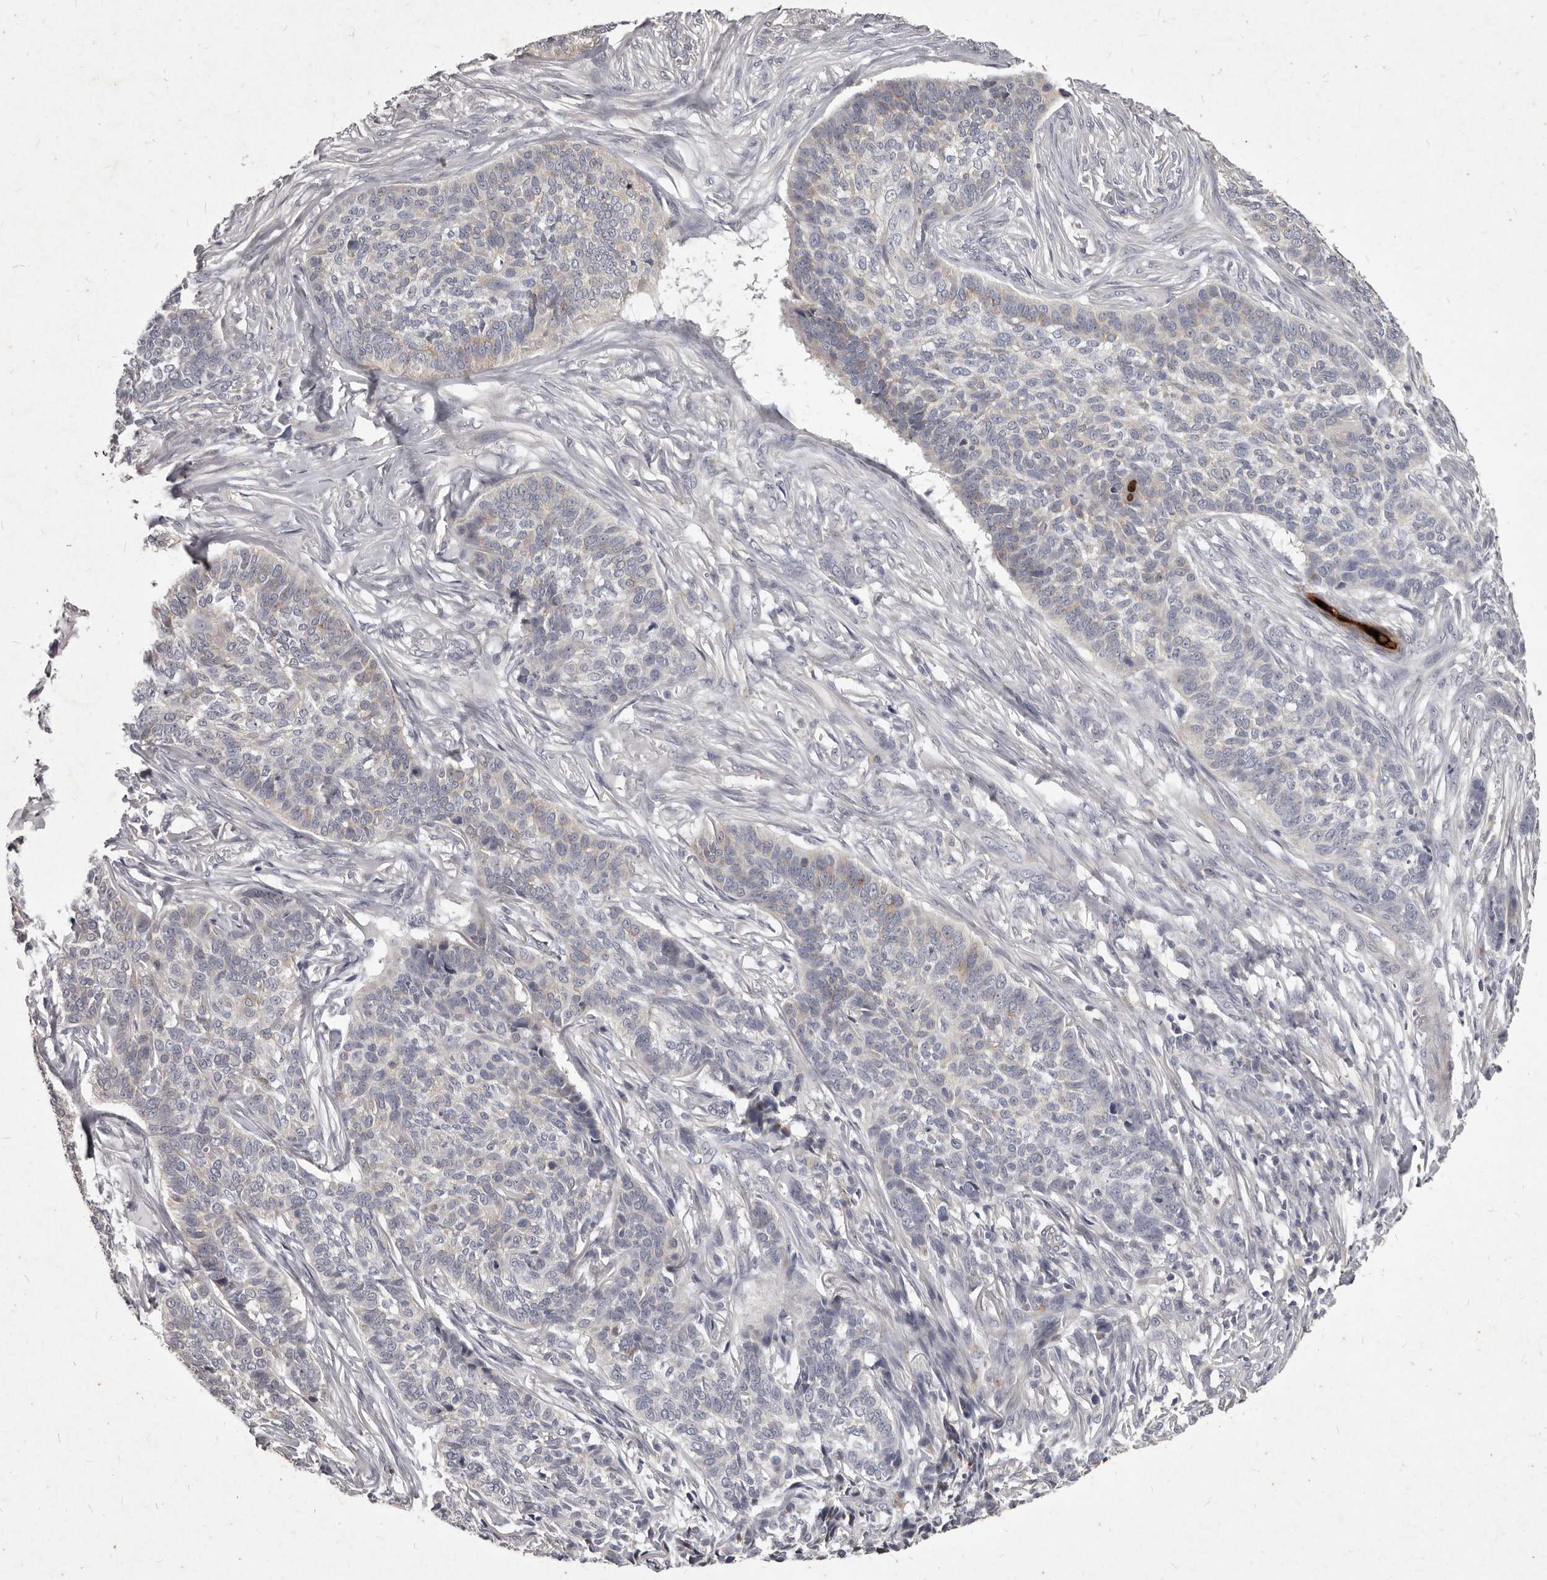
{"staining": {"intensity": "weak", "quantity": "<25%", "location": "cytoplasmic/membranous"}, "tissue": "skin cancer", "cell_type": "Tumor cells", "image_type": "cancer", "snomed": [{"axis": "morphology", "description": "Basal cell carcinoma"}, {"axis": "topography", "description": "Skin"}], "caption": "Human basal cell carcinoma (skin) stained for a protein using immunohistochemistry displays no positivity in tumor cells.", "gene": "GPRC5C", "patient": {"sex": "male", "age": 85}}